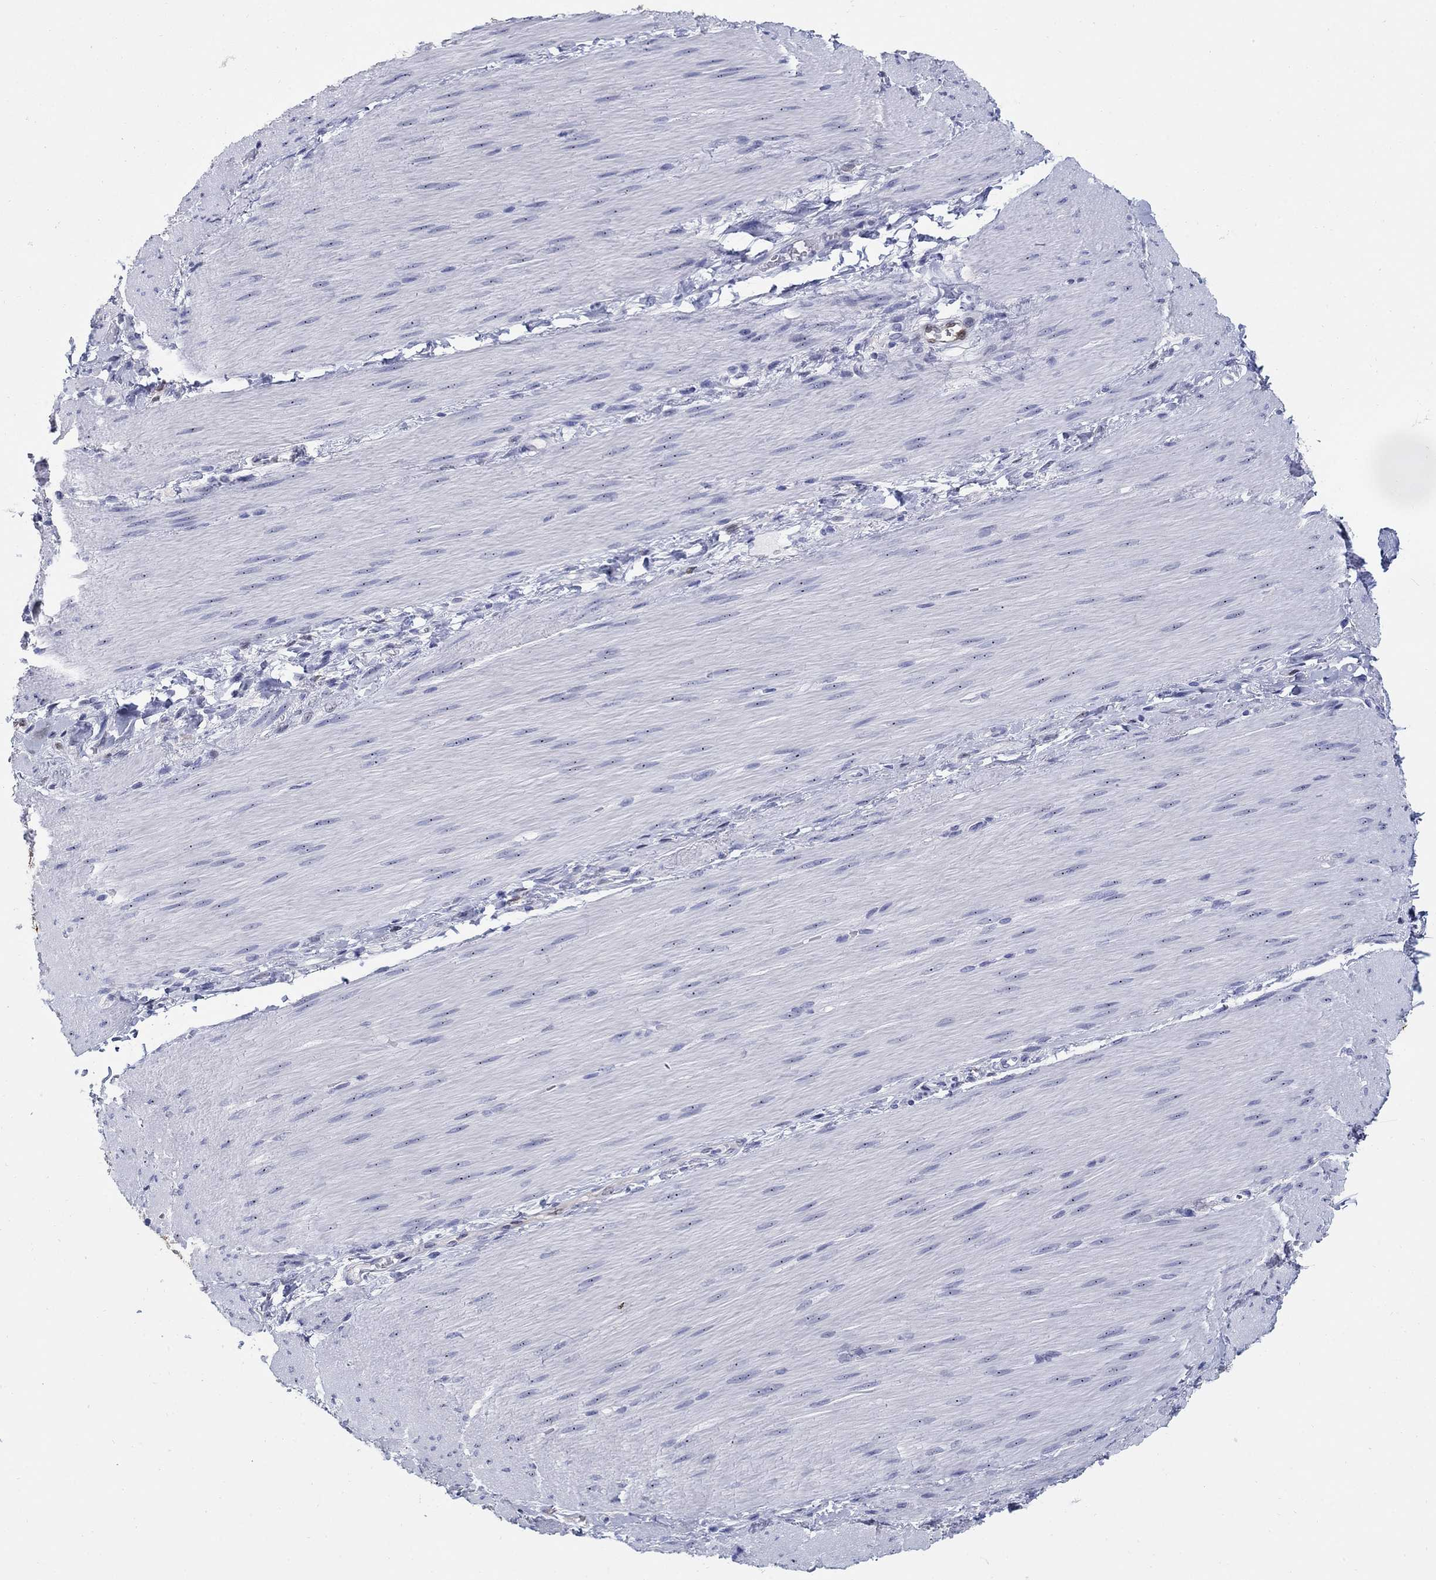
{"staining": {"intensity": "moderate", "quantity": "25%-75%", "location": "cytoplasmic/membranous"}, "tissue": "adipose tissue", "cell_type": "Adipocytes", "image_type": "normal", "snomed": [{"axis": "morphology", "description": "Normal tissue, NOS"}, {"axis": "topography", "description": "Smooth muscle"}, {"axis": "topography", "description": "Duodenum"}, {"axis": "topography", "description": "Peripheral nerve tissue"}], "caption": "This is a photomicrograph of immunohistochemistry (IHC) staining of unremarkable adipose tissue, which shows moderate positivity in the cytoplasmic/membranous of adipocytes.", "gene": "AKR1C1", "patient": {"sex": "female", "age": 61}}